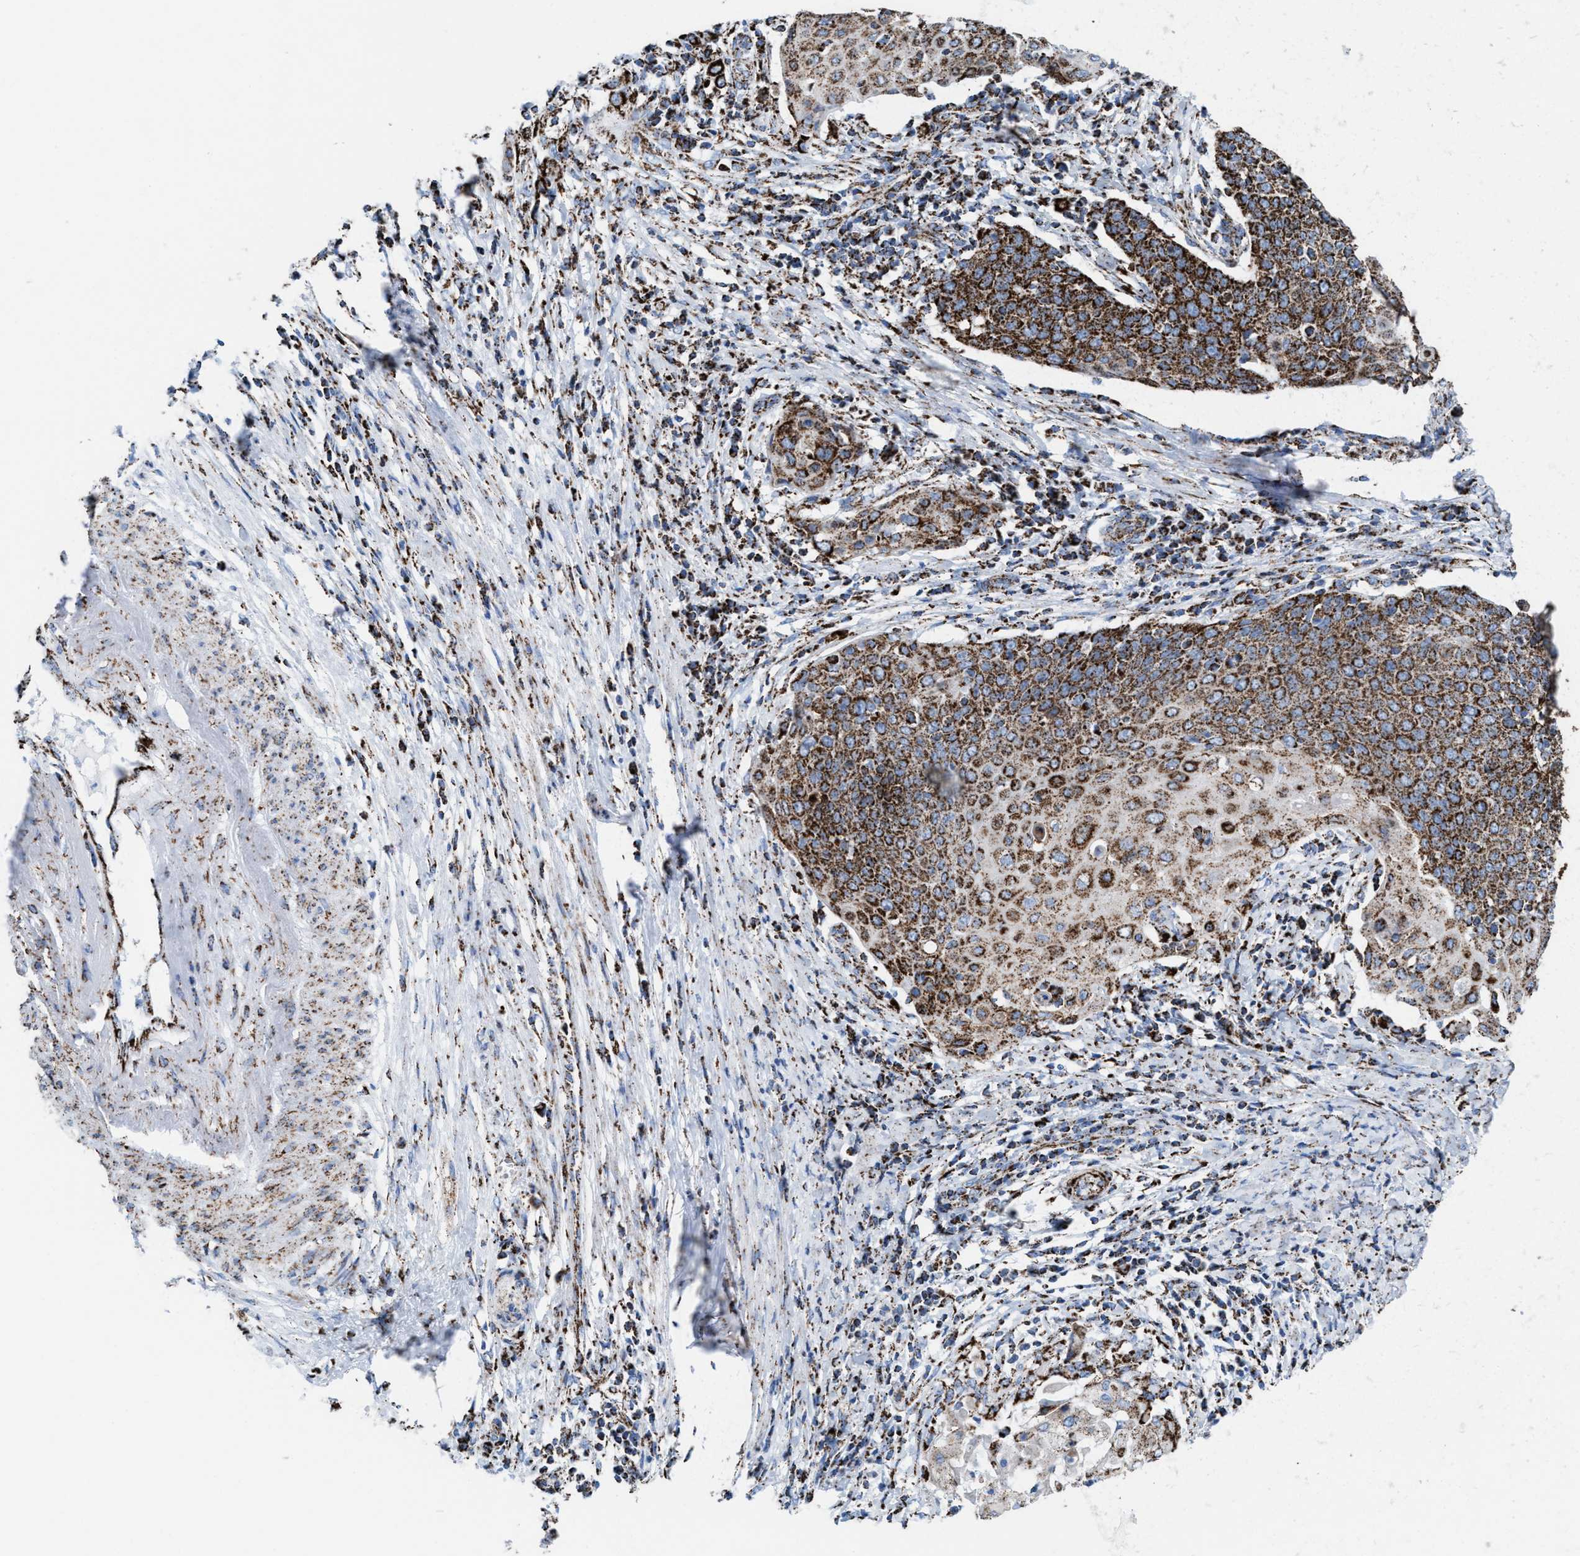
{"staining": {"intensity": "strong", "quantity": ">75%", "location": "cytoplasmic/membranous"}, "tissue": "cervical cancer", "cell_type": "Tumor cells", "image_type": "cancer", "snomed": [{"axis": "morphology", "description": "Squamous cell carcinoma, NOS"}, {"axis": "topography", "description": "Cervix"}], "caption": "A photomicrograph of cervical cancer (squamous cell carcinoma) stained for a protein exhibits strong cytoplasmic/membranous brown staining in tumor cells.", "gene": "ECHS1", "patient": {"sex": "female", "age": 39}}